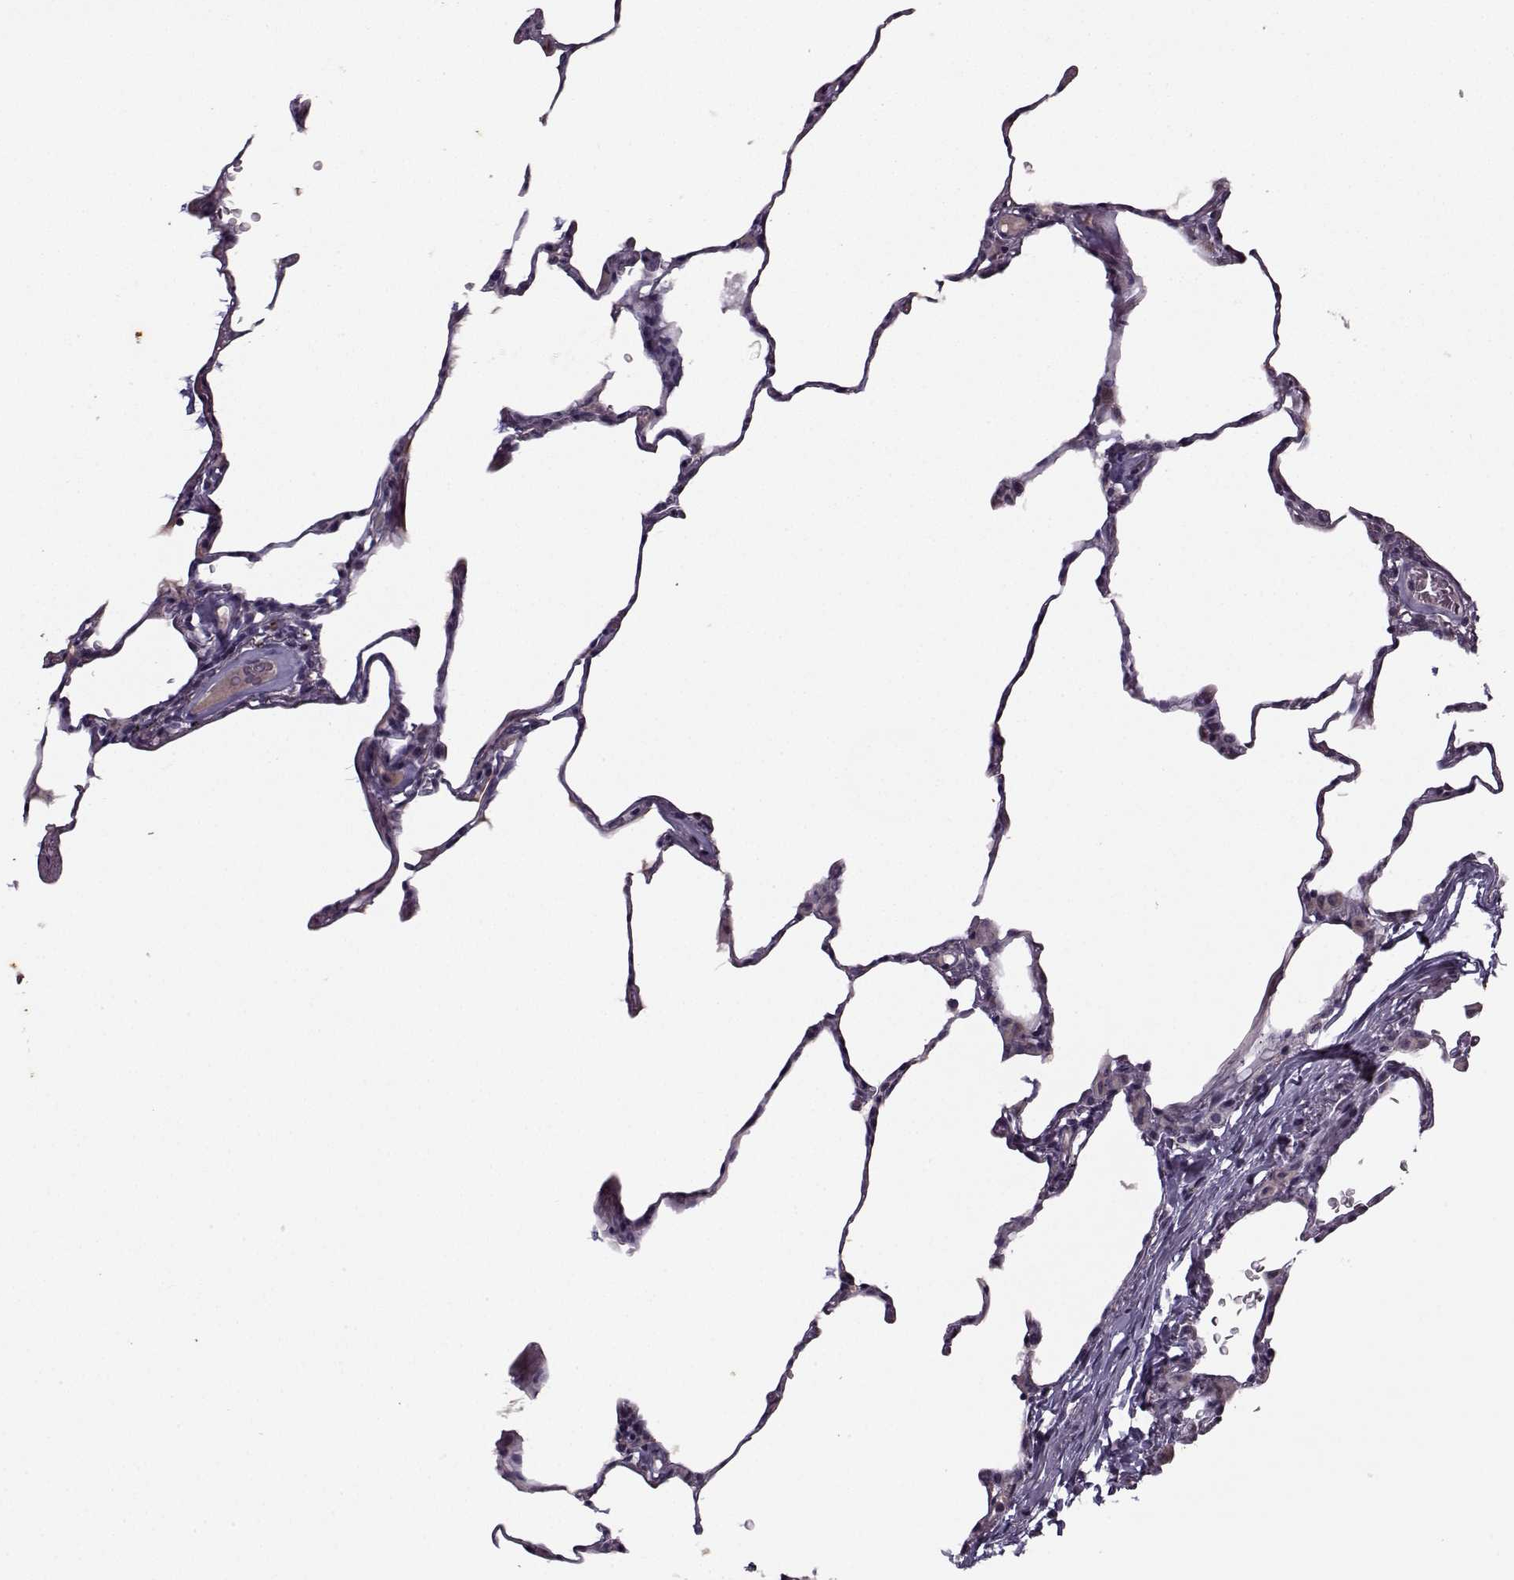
{"staining": {"intensity": "negative", "quantity": "none", "location": "none"}, "tissue": "lung", "cell_type": "Alveolar cells", "image_type": "normal", "snomed": [{"axis": "morphology", "description": "Normal tissue, NOS"}, {"axis": "topography", "description": "Lung"}], "caption": "Immunohistochemistry (IHC) micrograph of normal lung stained for a protein (brown), which demonstrates no expression in alveolar cells. Brightfield microscopy of immunohistochemistry stained with DAB (brown) and hematoxylin (blue), captured at high magnification.", "gene": "KRT9", "patient": {"sex": "female", "age": 57}}